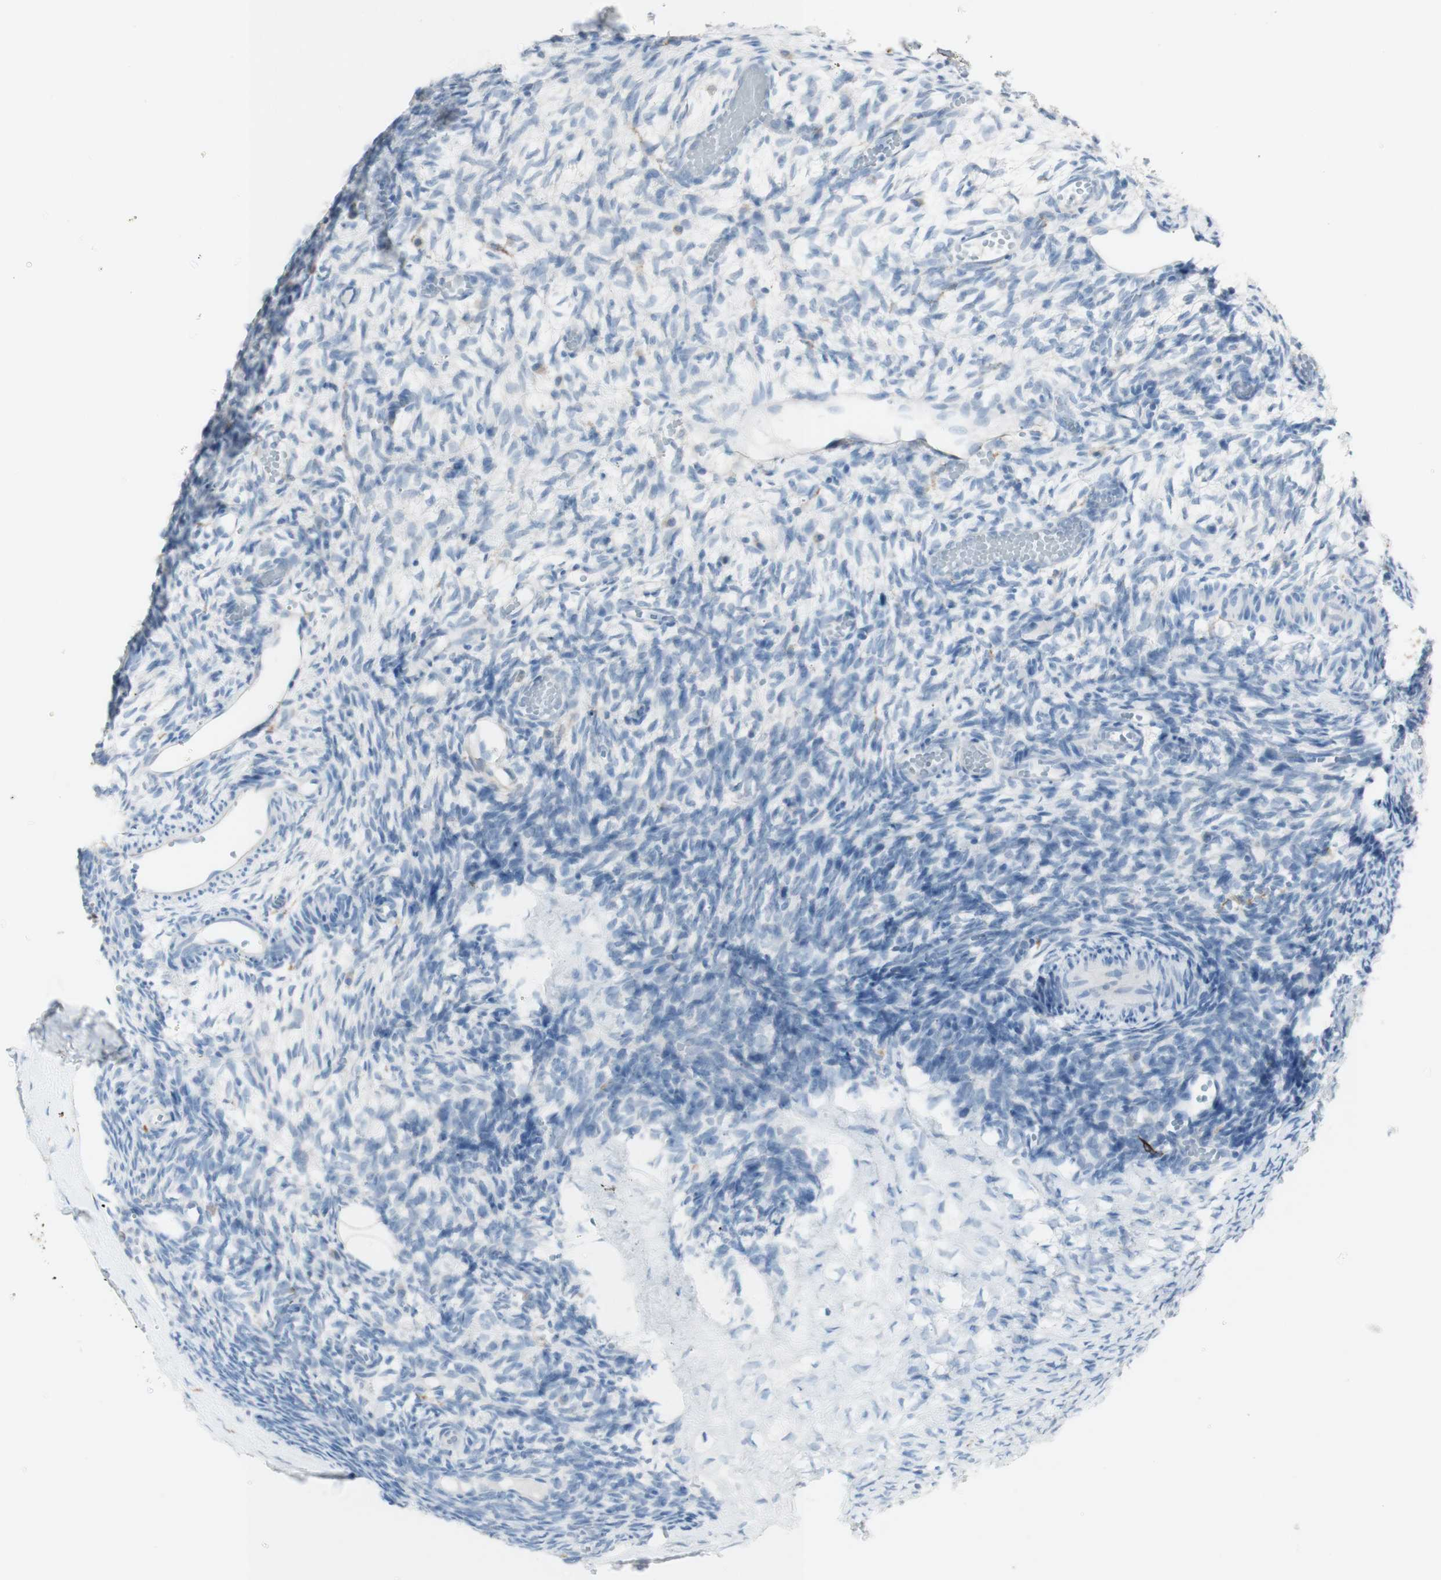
{"staining": {"intensity": "negative", "quantity": "none", "location": "none"}, "tissue": "ovary", "cell_type": "Ovarian stroma cells", "image_type": "normal", "snomed": [{"axis": "morphology", "description": "Normal tissue, NOS"}, {"axis": "topography", "description": "Ovary"}], "caption": "Immunohistochemistry photomicrograph of benign ovary: human ovary stained with DAB displays no significant protein expression in ovarian stroma cells. Brightfield microscopy of IHC stained with DAB (brown) and hematoxylin (blue), captured at high magnification.", "gene": "ART3", "patient": {"sex": "female", "age": 35}}